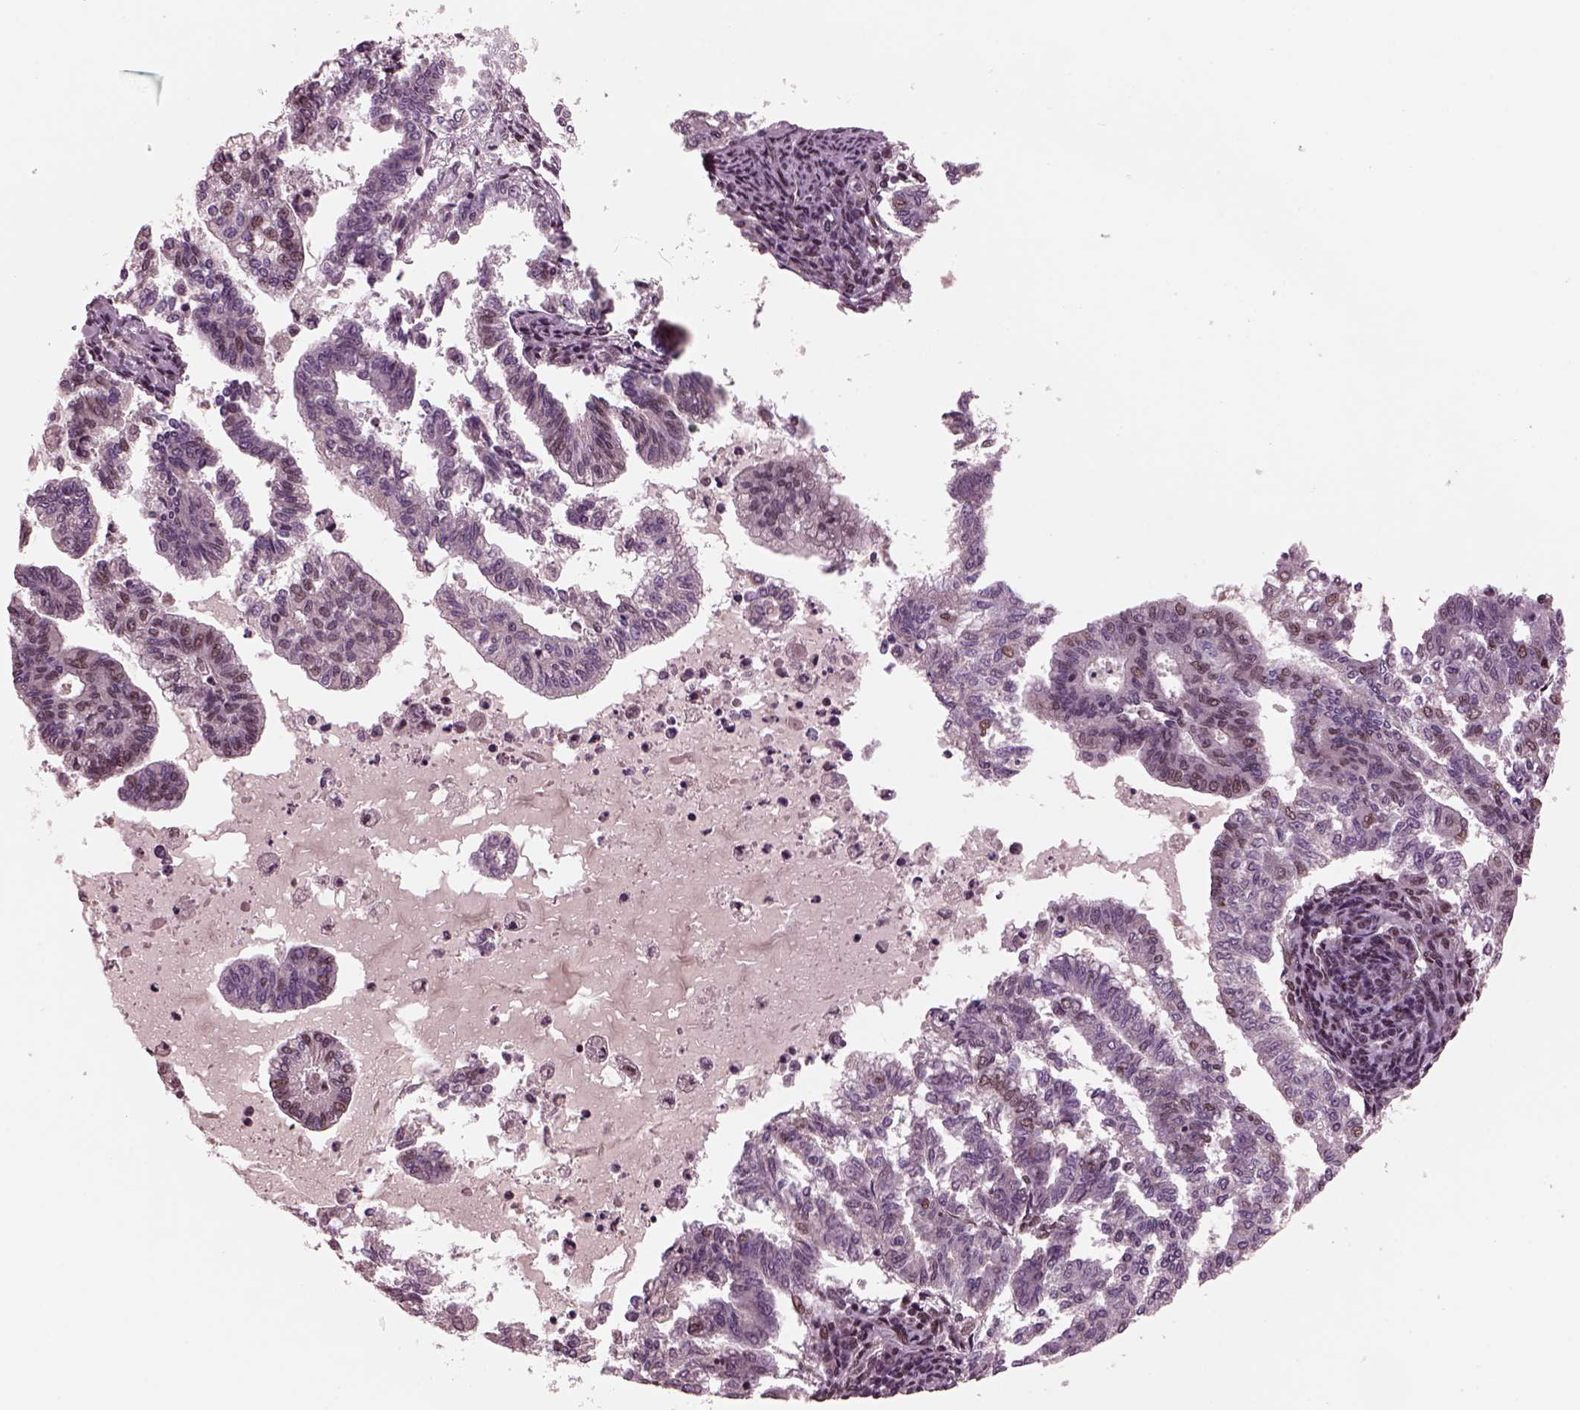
{"staining": {"intensity": "weak", "quantity": "<25%", "location": "nuclear"}, "tissue": "endometrial cancer", "cell_type": "Tumor cells", "image_type": "cancer", "snomed": [{"axis": "morphology", "description": "Adenocarcinoma, NOS"}, {"axis": "topography", "description": "Endometrium"}], "caption": "A micrograph of endometrial cancer (adenocarcinoma) stained for a protein displays no brown staining in tumor cells.", "gene": "NAP1L5", "patient": {"sex": "female", "age": 79}}